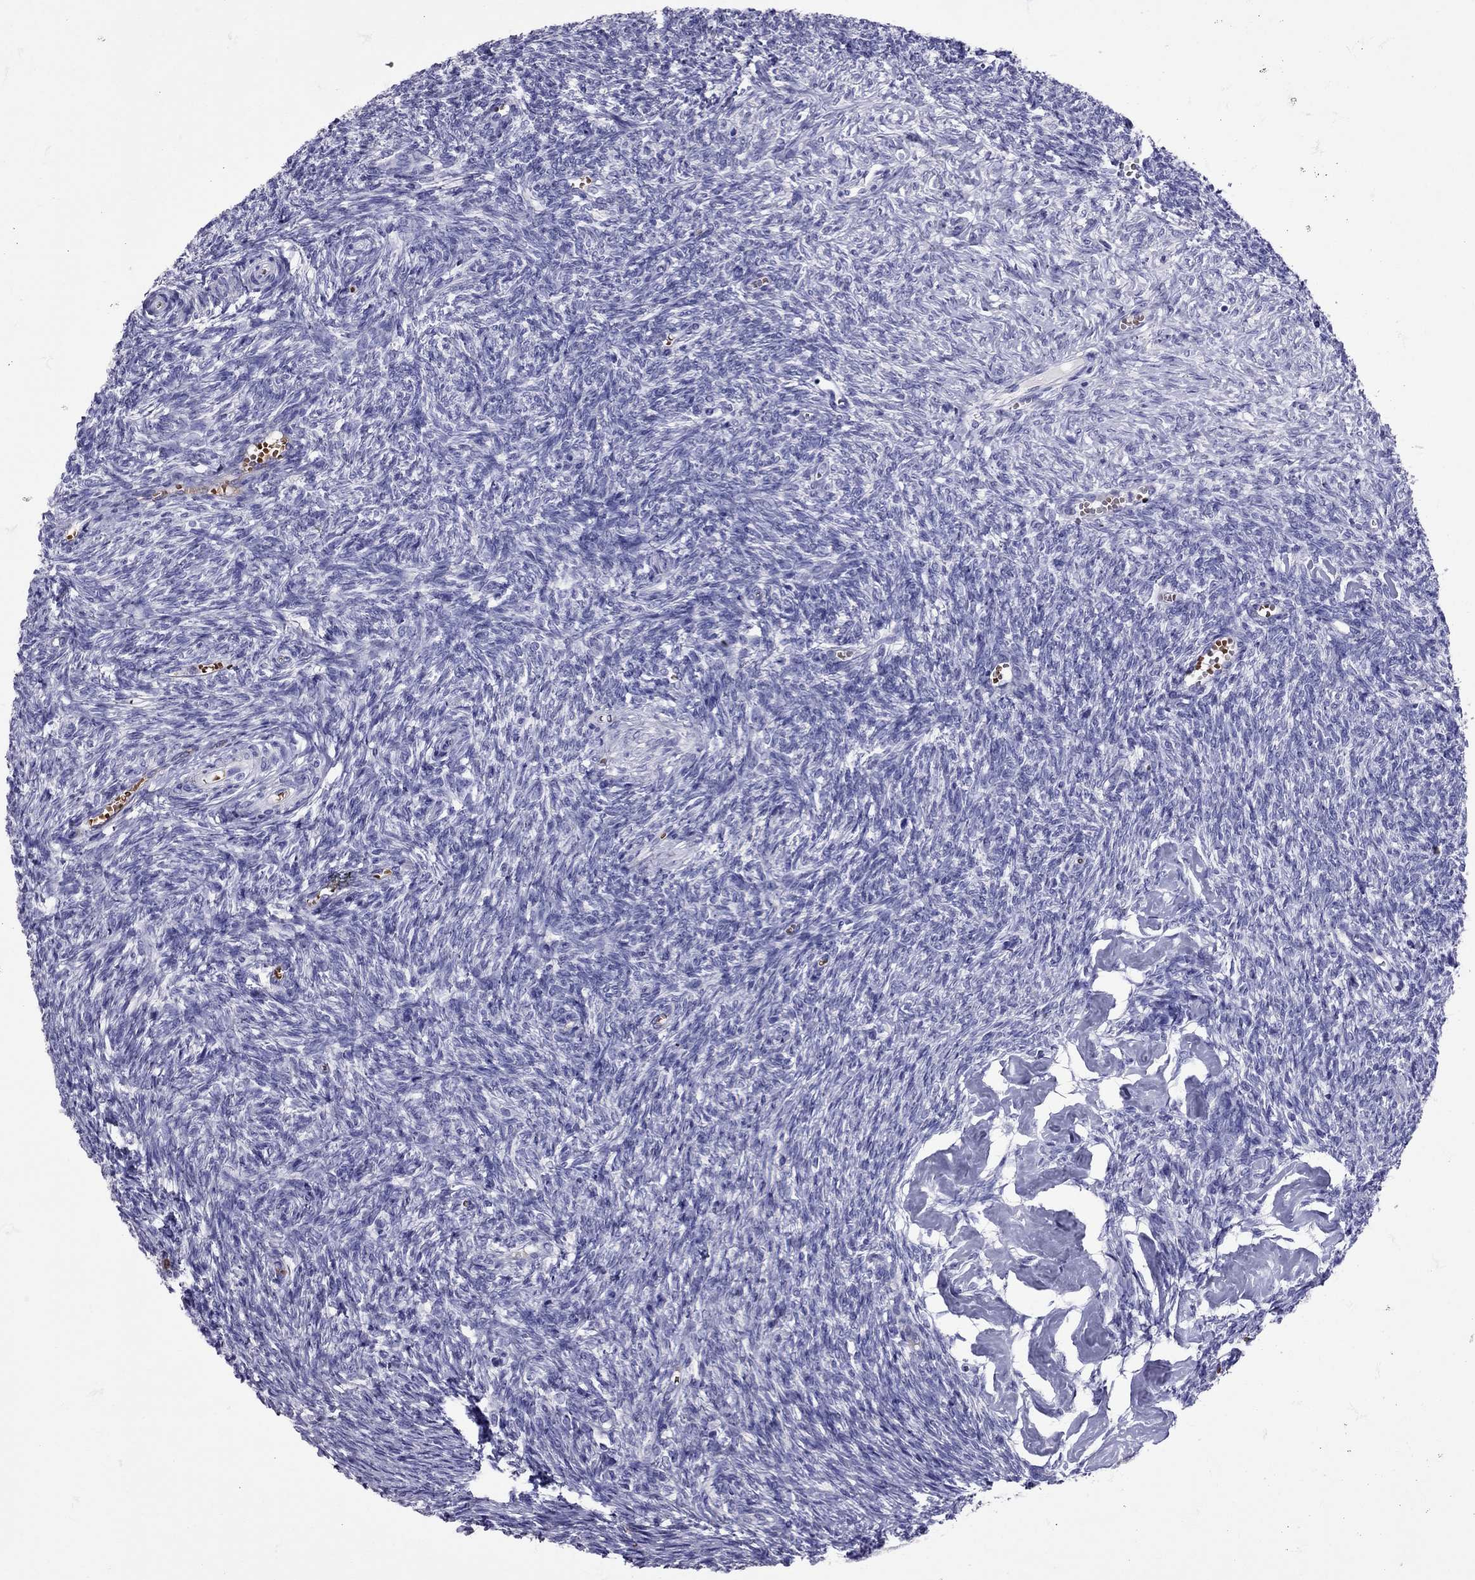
{"staining": {"intensity": "negative", "quantity": "none", "location": "none"}, "tissue": "ovary", "cell_type": "Follicle cells", "image_type": "normal", "snomed": [{"axis": "morphology", "description": "Normal tissue, NOS"}, {"axis": "topography", "description": "Ovary"}], "caption": "Immunohistochemistry photomicrograph of unremarkable human ovary stained for a protein (brown), which exhibits no staining in follicle cells.", "gene": "TBR1", "patient": {"sex": "female", "age": 43}}